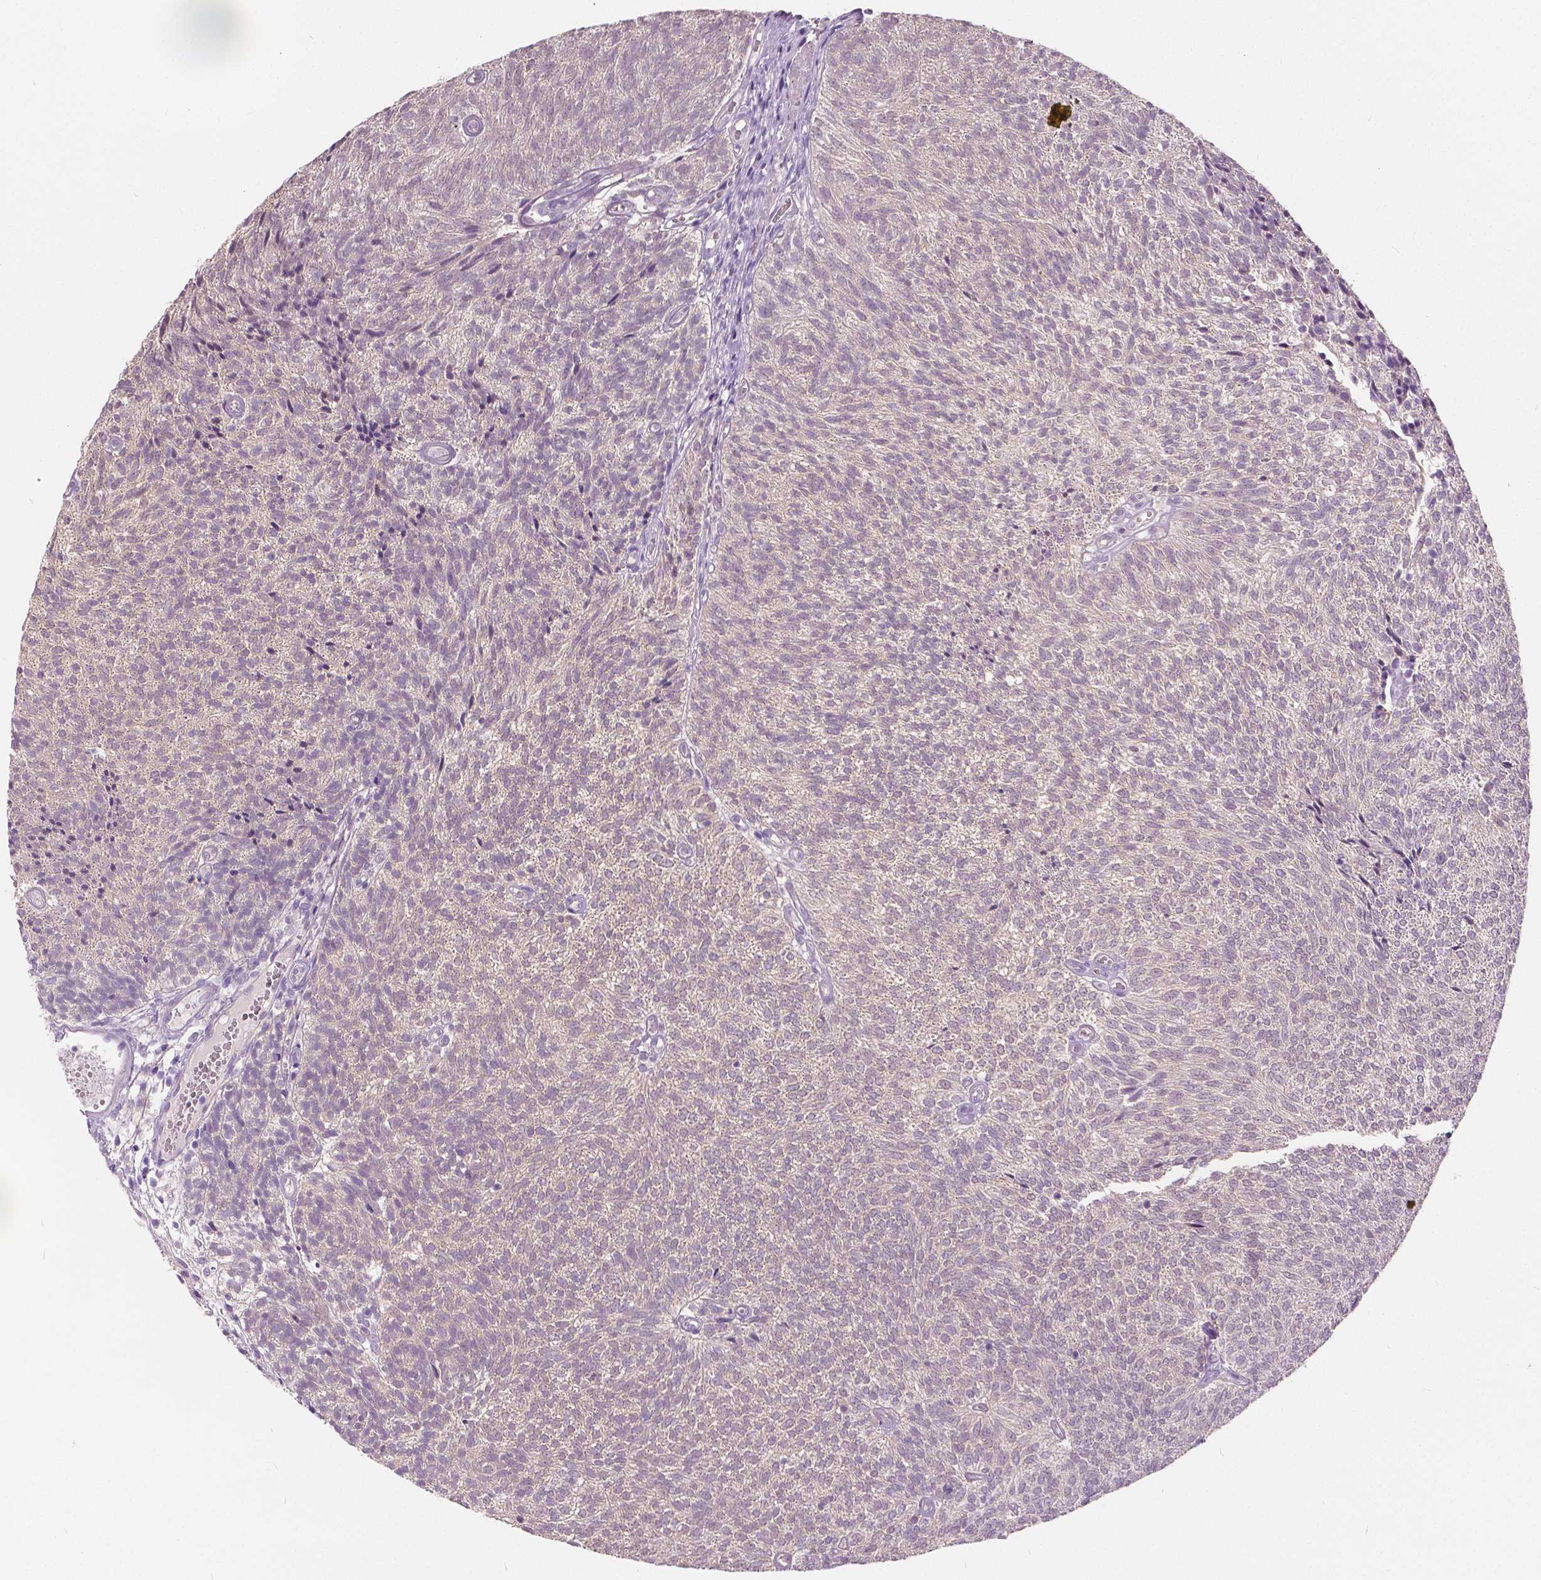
{"staining": {"intensity": "weak", "quantity": "<25%", "location": "cytoplasmic/membranous"}, "tissue": "urothelial cancer", "cell_type": "Tumor cells", "image_type": "cancer", "snomed": [{"axis": "morphology", "description": "Urothelial carcinoma, Low grade"}, {"axis": "topography", "description": "Urinary bladder"}], "caption": "The photomicrograph exhibits no significant staining in tumor cells of urothelial carcinoma (low-grade). Nuclei are stained in blue.", "gene": "TKFC", "patient": {"sex": "male", "age": 77}}